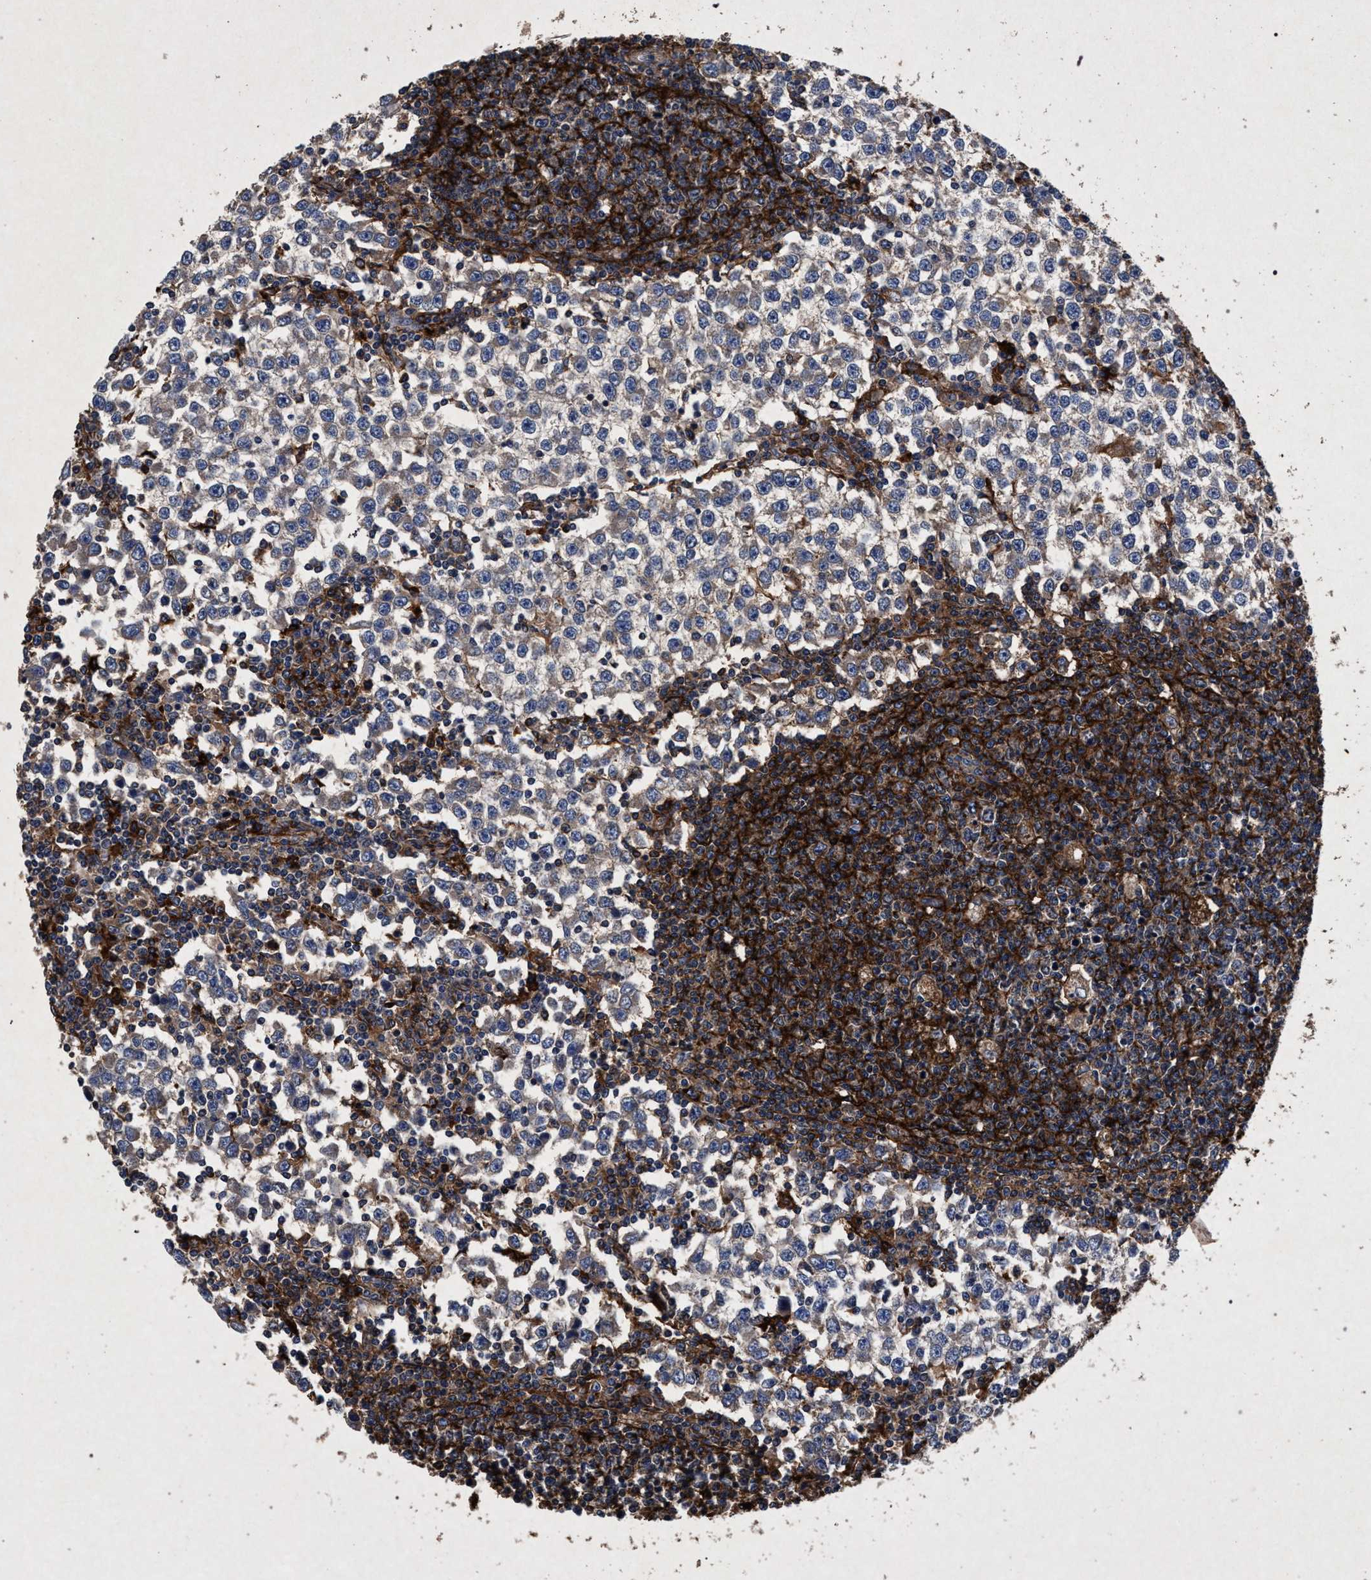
{"staining": {"intensity": "weak", "quantity": "<25%", "location": "cytoplasmic/membranous"}, "tissue": "testis cancer", "cell_type": "Tumor cells", "image_type": "cancer", "snomed": [{"axis": "morphology", "description": "Seminoma, NOS"}, {"axis": "topography", "description": "Testis"}], "caption": "Tumor cells show no significant staining in testis cancer (seminoma). (Stains: DAB IHC with hematoxylin counter stain, Microscopy: brightfield microscopy at high magnification).", "gene": "MARCKS", "patient": {"sex": "male", "age": 65}}